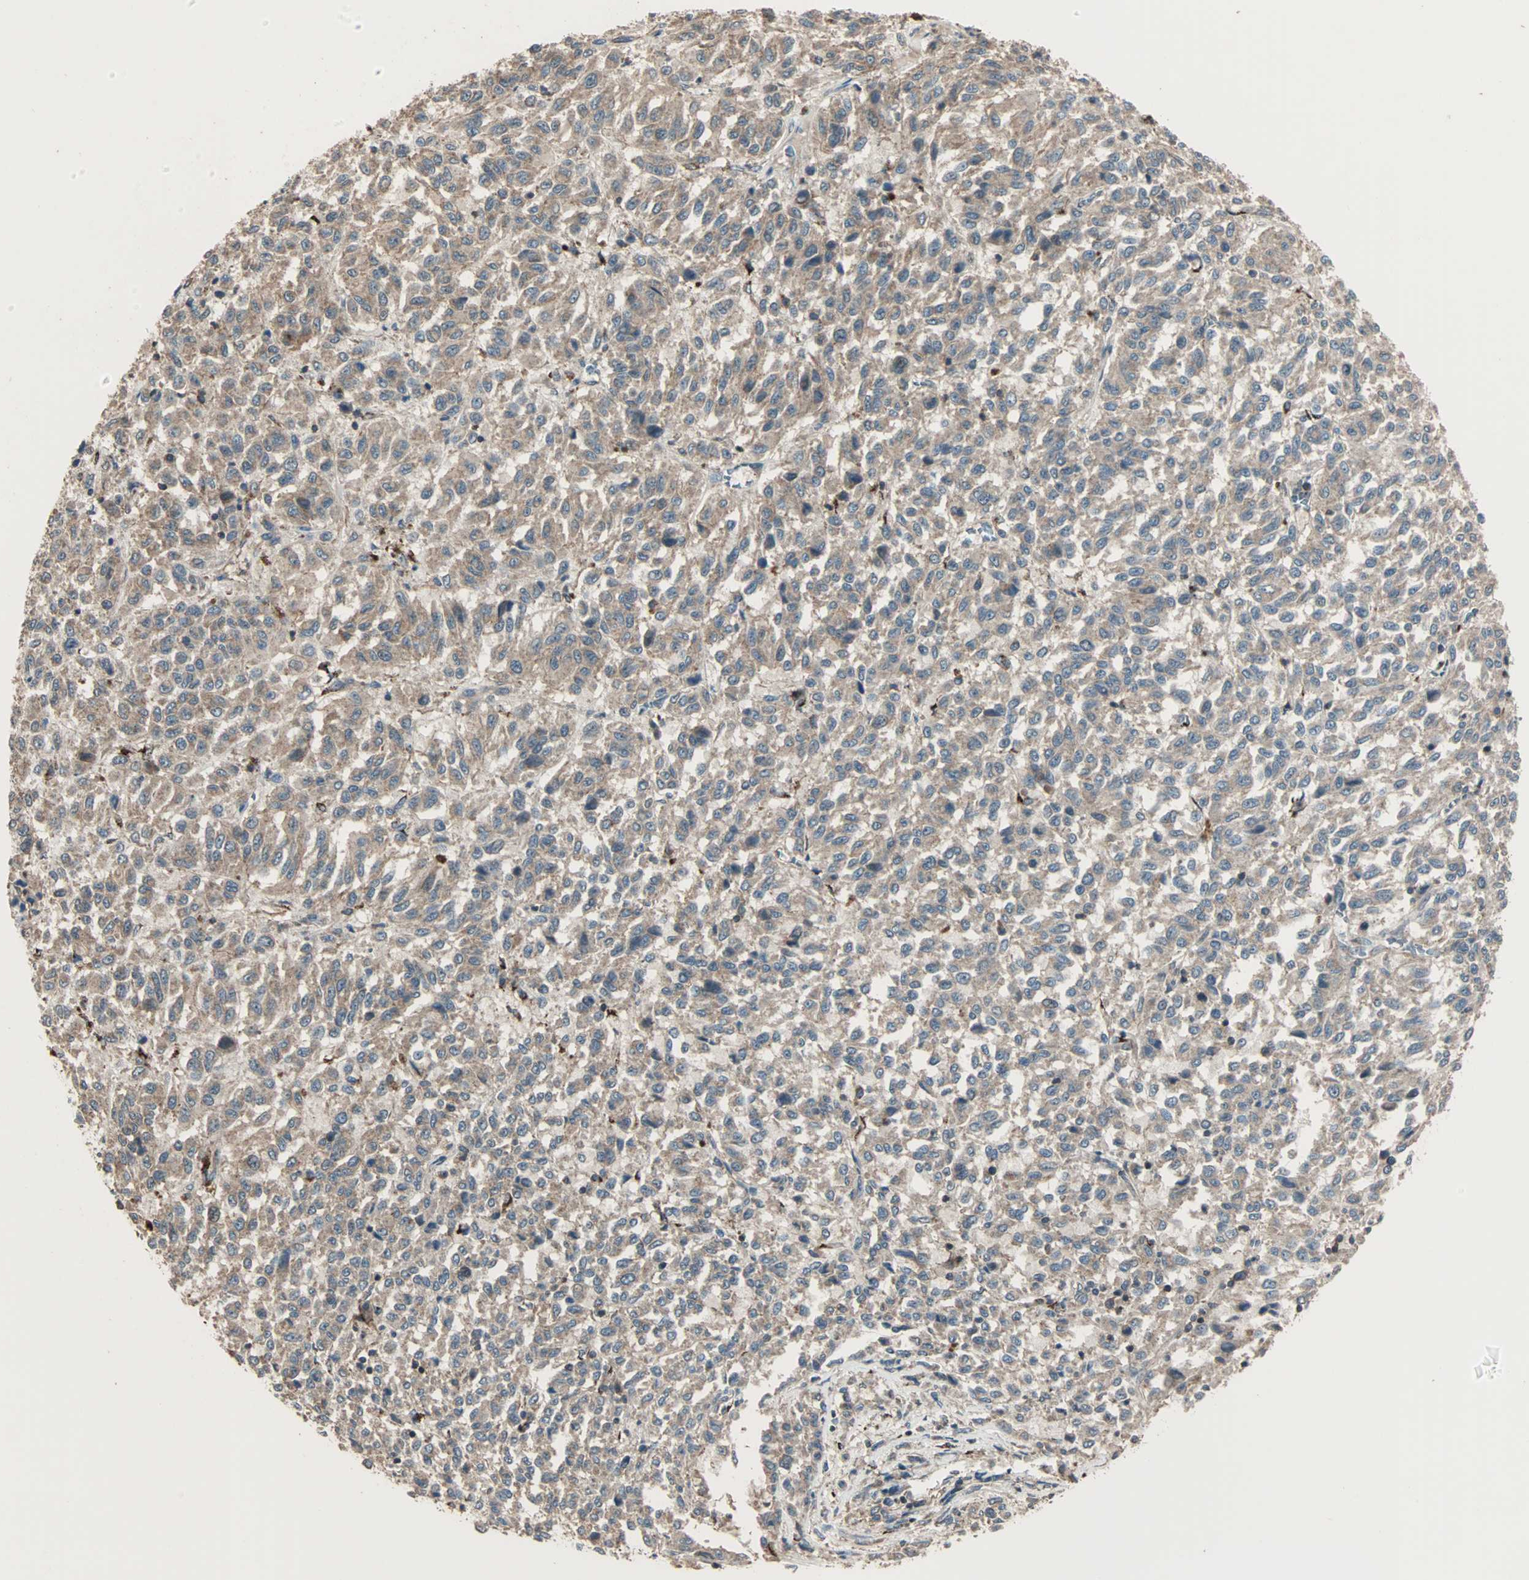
{"staining": {"intensity": "weak", "quantity": ">75%", "location": "cytoplasmic/membranous"}, "tissue": "melanoma", "cell_type": "Tumor cells", "image_type": "cancer", "snomed": [{"axis": "morphology", "description": "Malignant melanoma, Metastatic site"}, {"axis": "topography", "description": "Lung"}], "caption": "A brown stain shows weak cytoplasmic/membranous staining of a protein in human melanoma tumor cells. (Stains: DAB (3,3'-diaminobenzidine) in brown, nuclei in blue, Microscopy: brightfield microscopy at high magnification).", "gene": "MAP3K21", "patient": {"sex": "male", "age": 64}}